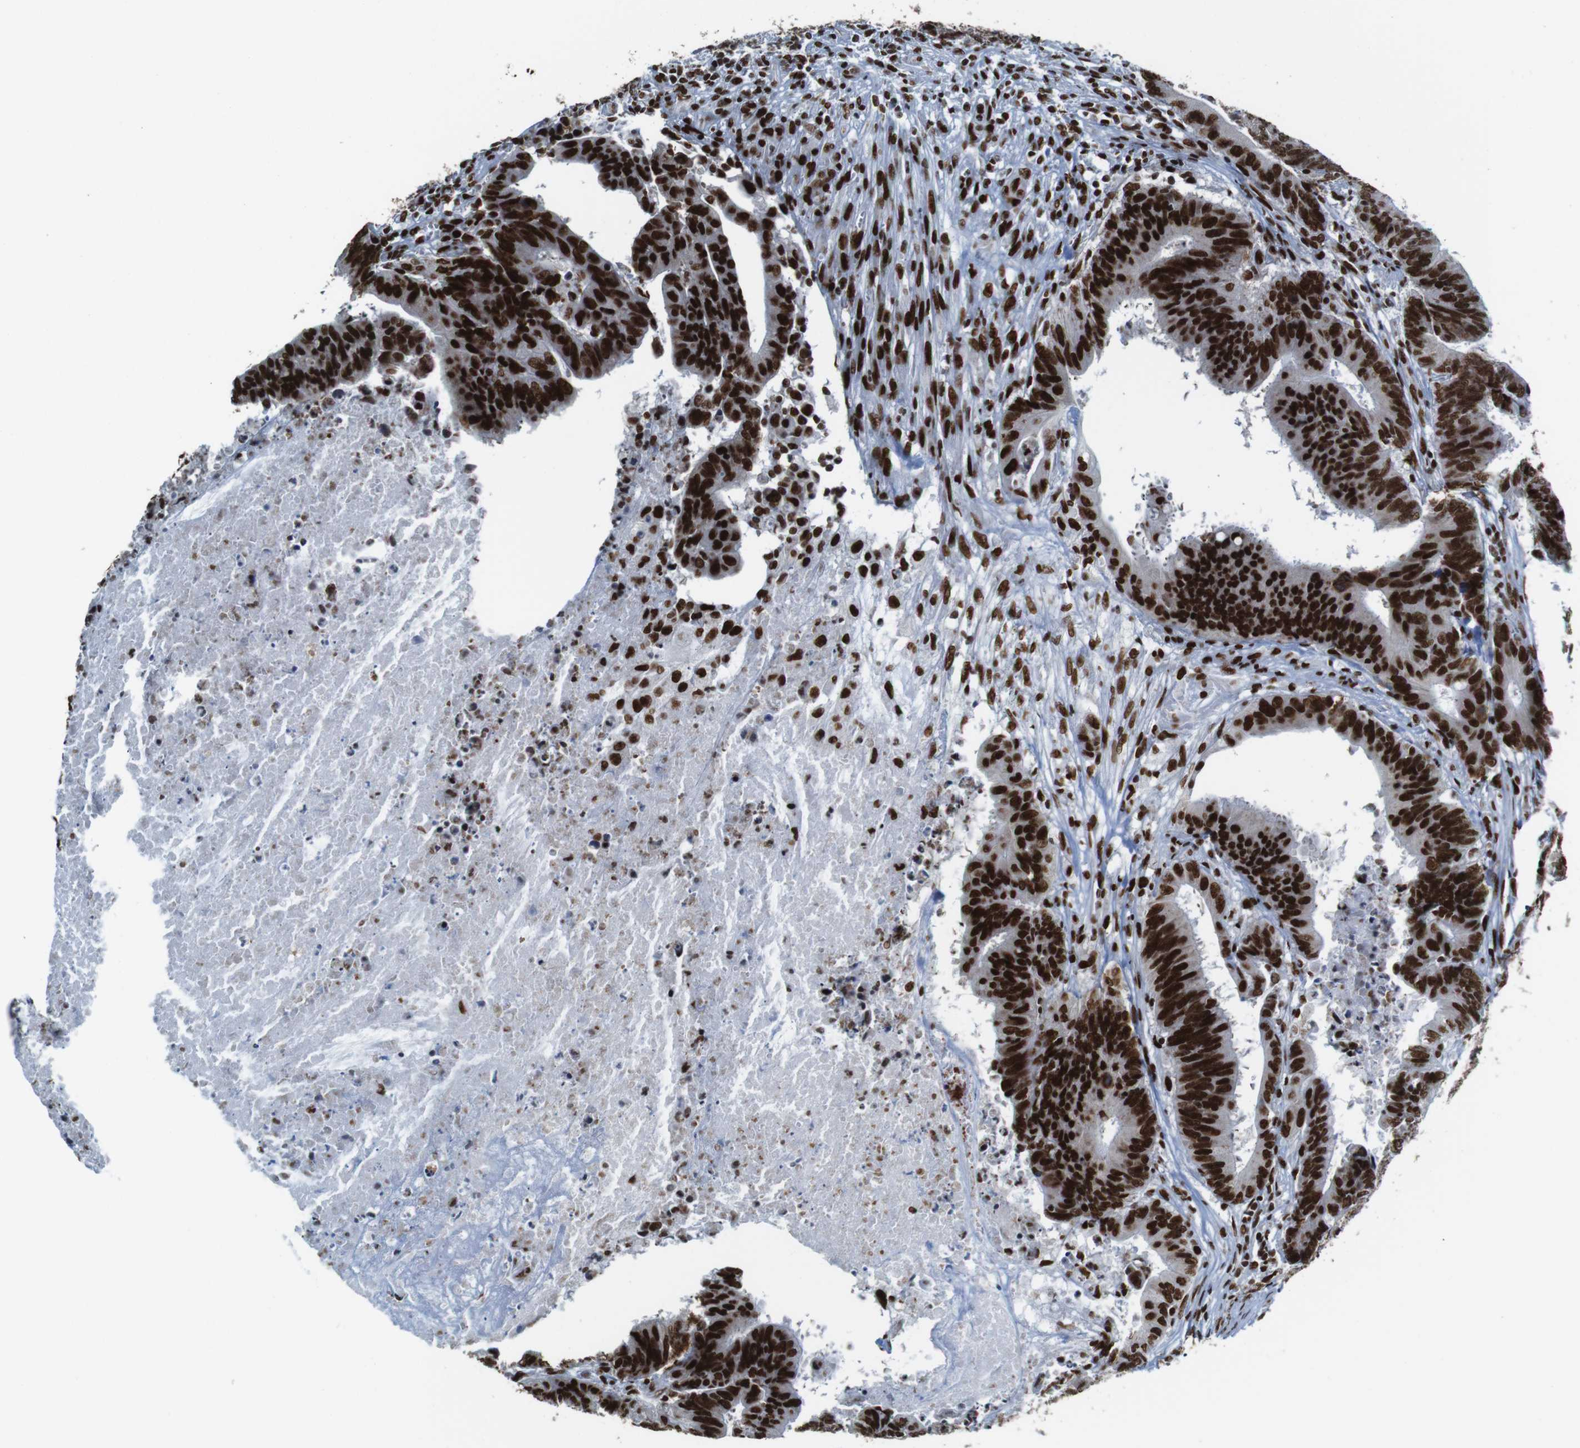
{"staining": {"intensity": "strong", "quantity": ">75%", "location": "nuclear"}, "tissue": "colorectal cancer", "cell_type": "Tumor cells", "image_type": "cancer", "snomed": [{"axis": "morphology", "description": "Adenocarcinoma, NOS"}, {"axis": "topography", "description": "Colon"}], "caption": "There is high levels of strong nuclear staining in tumor cells of adenocarcinoma (colorectal), as demonstrated by immunohistochemical staining (brown color).", "gene": "ROMO1", "patient": {"sex": "male", "age": 45}}